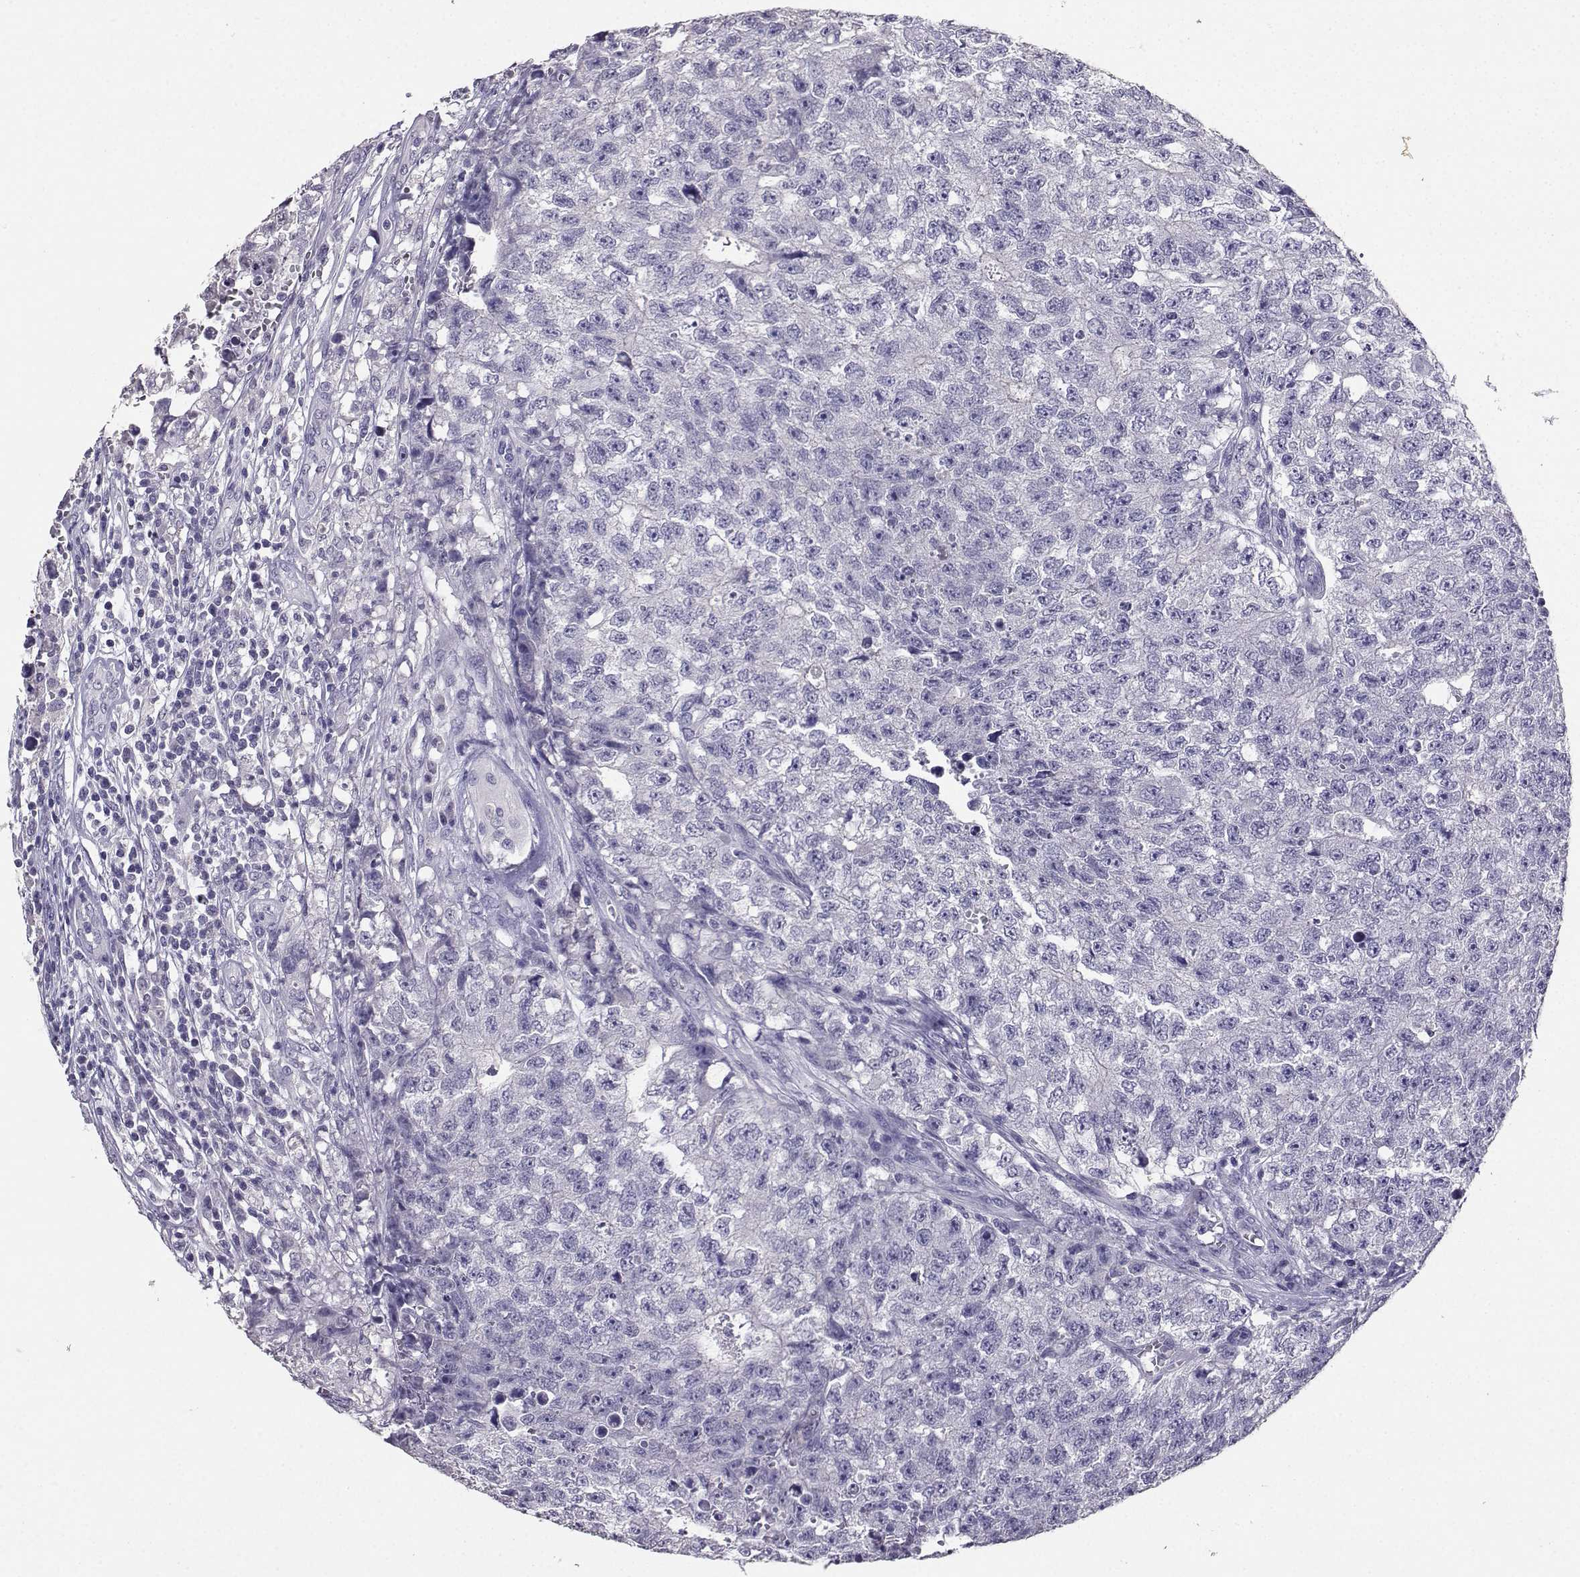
{"staining": {"intensity": "negative", "quantity": "none", "location": "none"}, "tissue": "testis cancer", "cell_type": "Tumor cells", "image_type": "cancer", "snomed": [{"axis": "morphology", "description": "Seminoma, NOS"}, {"axis": "morphology", "description": "Carcinoma, Embryonal, NOS"}, {"axis": "topography", "description": "Testis"}], "caption": "IHC of human testis embryonal carcinoma exhibits no positivity in tumor cells.", "gene": "SPAG11B", "patient": {"sex": "male", "age": 22}}